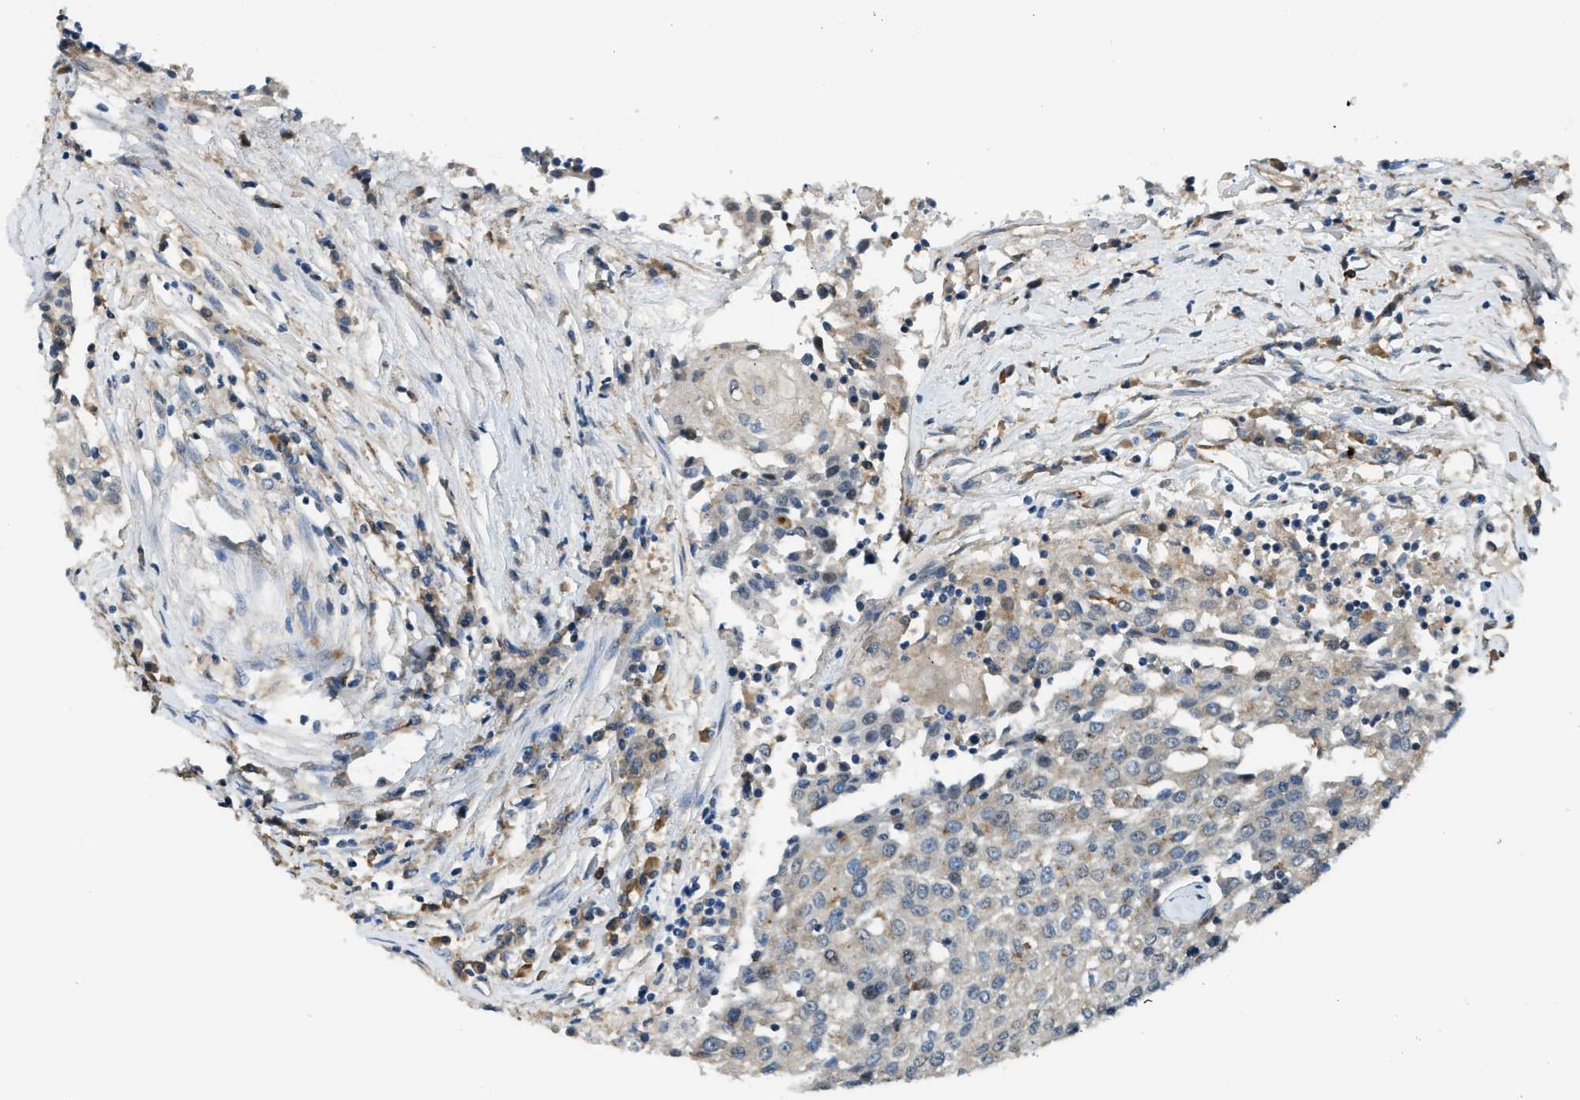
{"staining": {"intensity": "moderate", "quantity": "<25%", "location": "cytoplasmic/membranous"}, "tissue": "urothelial cancer", "cell_type": "Tumor cells", "image_type": "cancer", "snomed": [{"axis": "morphology", "description": "Urothelial carcinoma, High grade"}, {"axis": "topography", "description": "Urinary bladder"}], "caption": "High-magnification brightfield microscopy of urothelial carcinoma (high-grade) stained with DAB (3,3'-diaminobenzidine) (brown) and counterstained with hematoxylin (blue). tumor cells exhibit moderate cytoplasmic/membranous staining is present in approximately<25% of cells.", "gene": "STARD3NL", "patient": {"sex": "female", "age": 85}}